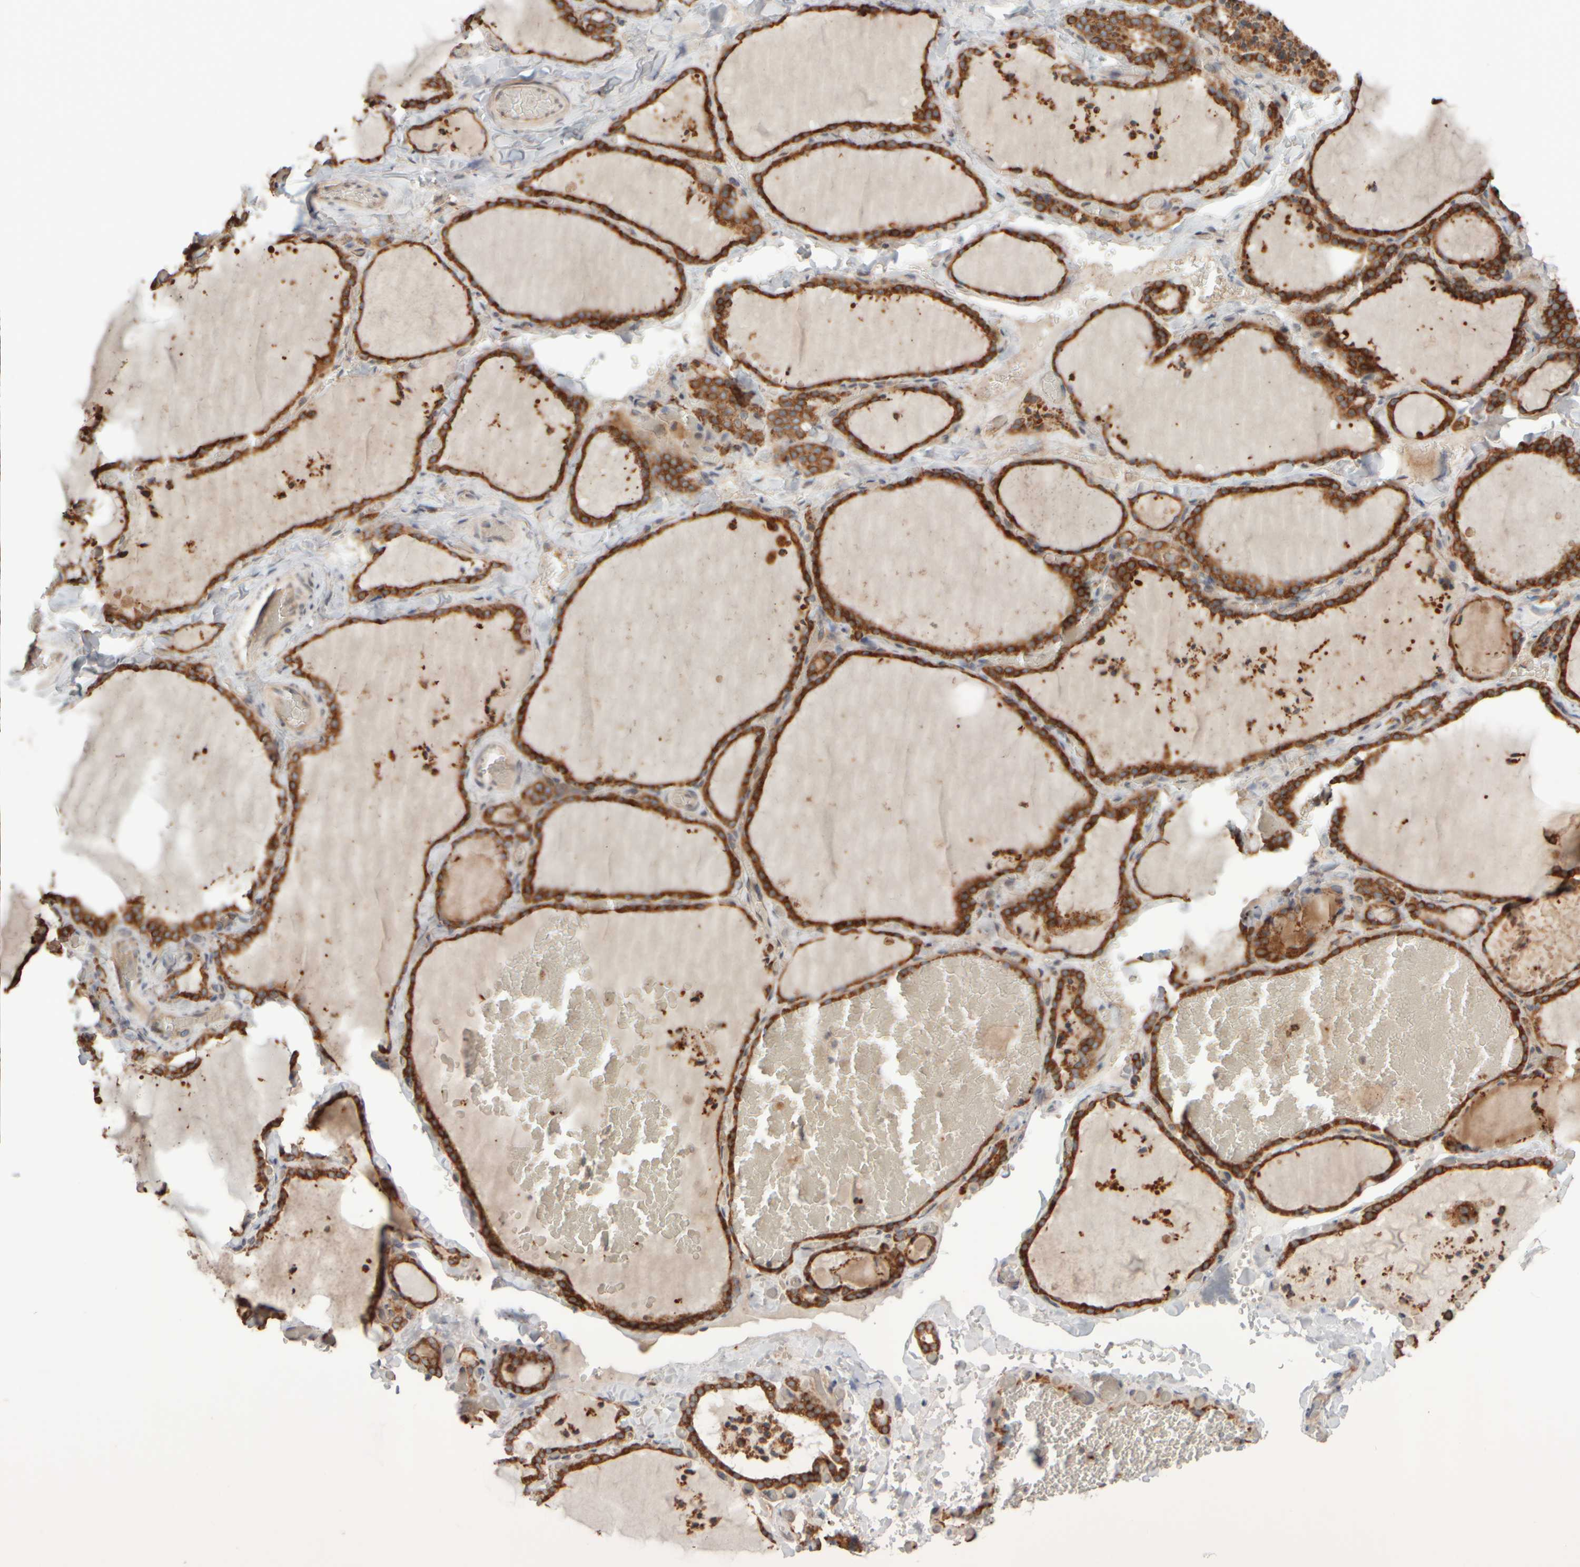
{"staining": {"intensity": "strong", "quantity": ">75%", "location": "cytoplasmic/membranous"}, "tissue": "thyroid gland", "cell_type": "Glandular cells", "image_type": "normal", "snomed": [{"axis": "morphology", "description": "Normal tissue, NOS"}, {"axis": "topography", "description": "Thyroid gland"}], "caption": "Strong cytoplasmic/membranous positivity for a protein is appreciated in about >75% of glandular cells of unremarkable thyroid gland using immunohistochemistry.", "gene": "EIF2B3", "patient": {"sex": "female", "age": 22}}